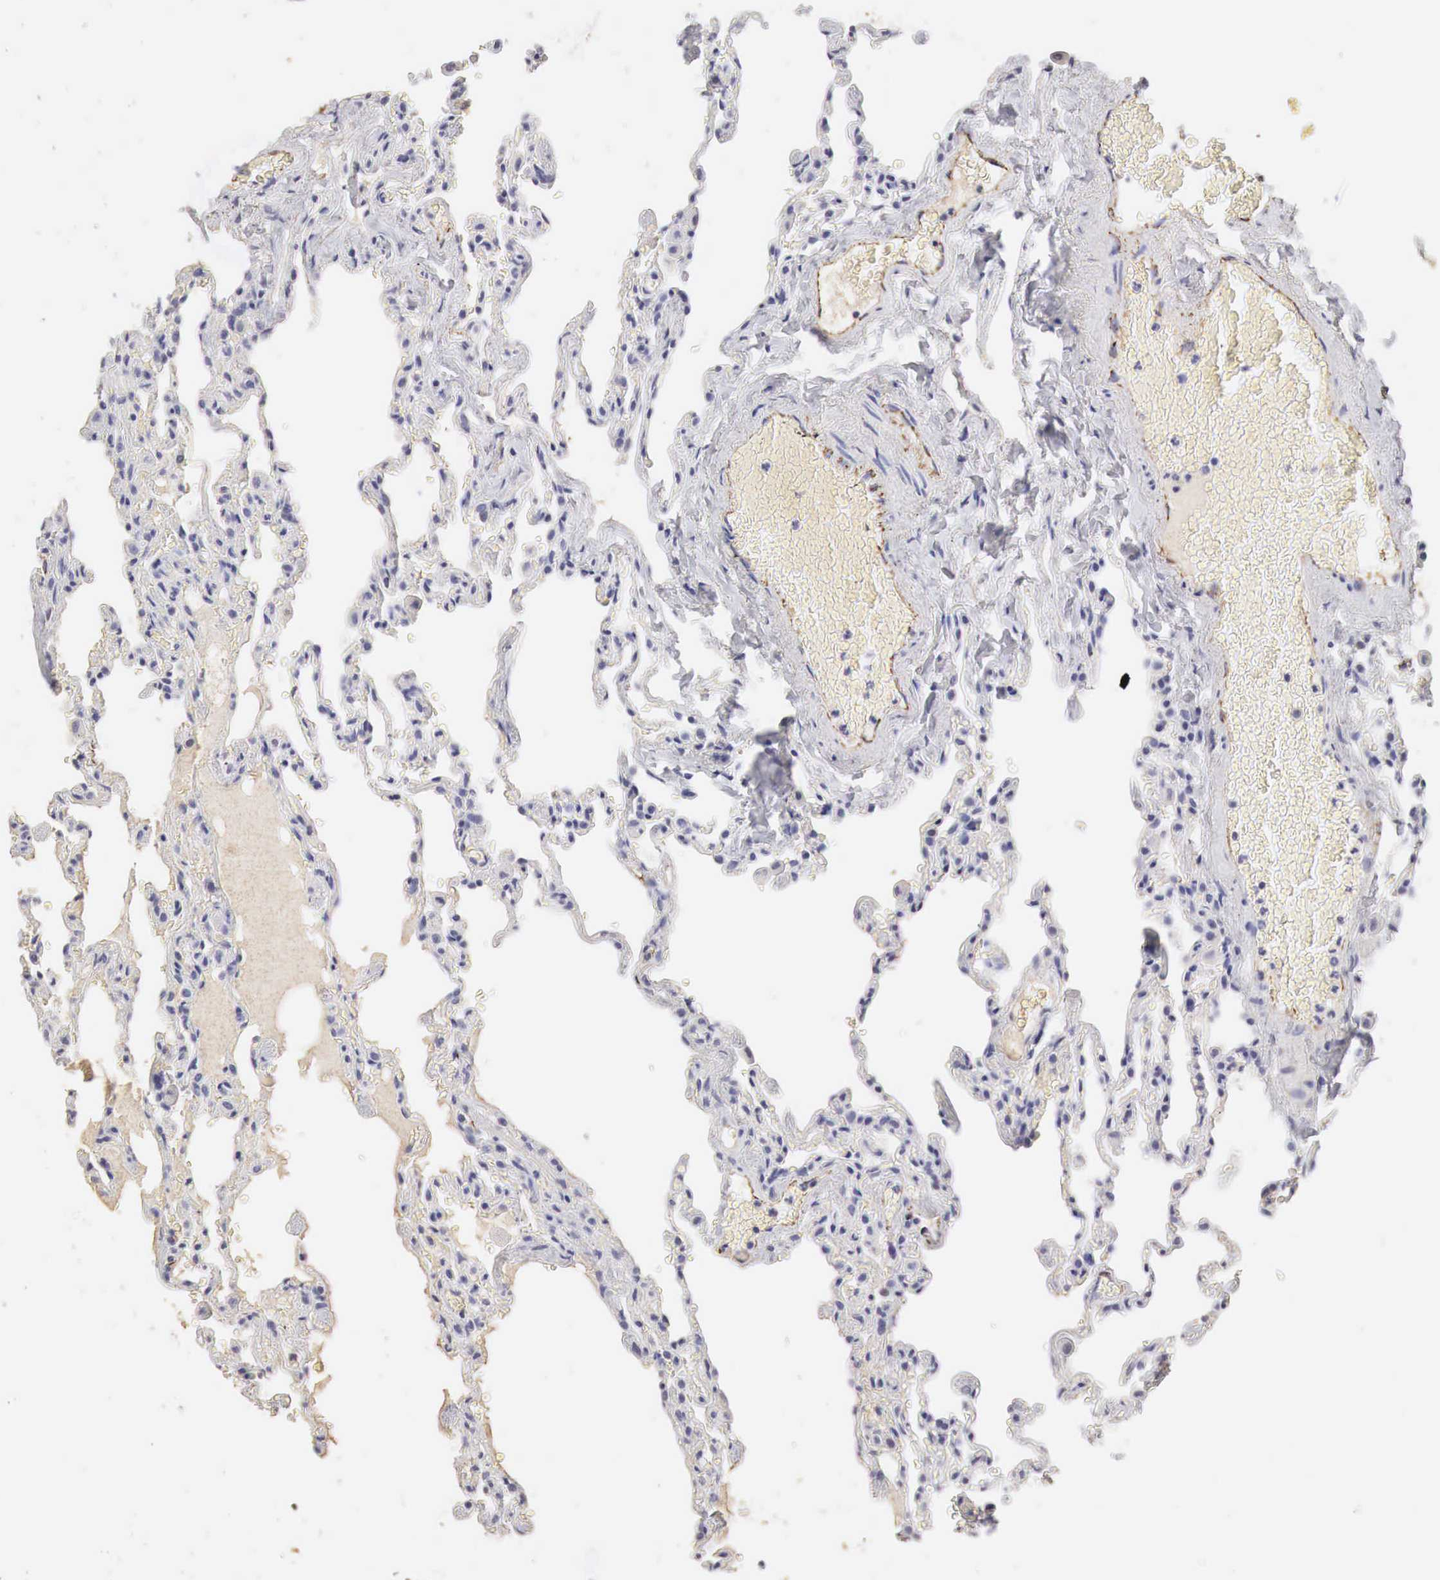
{"staining": {"intensity": "negative", "quantity": "none", "location": "none"}, "tissue": "lung", "cell_type": "Alveolar cells", "image_type": "normal", "snomed": [{"axis": "morphology", "description": "Normal tissue, NOS"}, {"axis": "topography", "description": "Lung"}], "caption": "Immunohistochemical staining of unremarkable human lung displays no significant expression in alveolar cells. Brightfield microscopy of IHC stained with DAB (3,3'-diaminobenzidine) (brown) and hematoxylin (blue), captured at high magnification.", "gene": "OTC", "patient": {"sex": "female", "age": 61}}